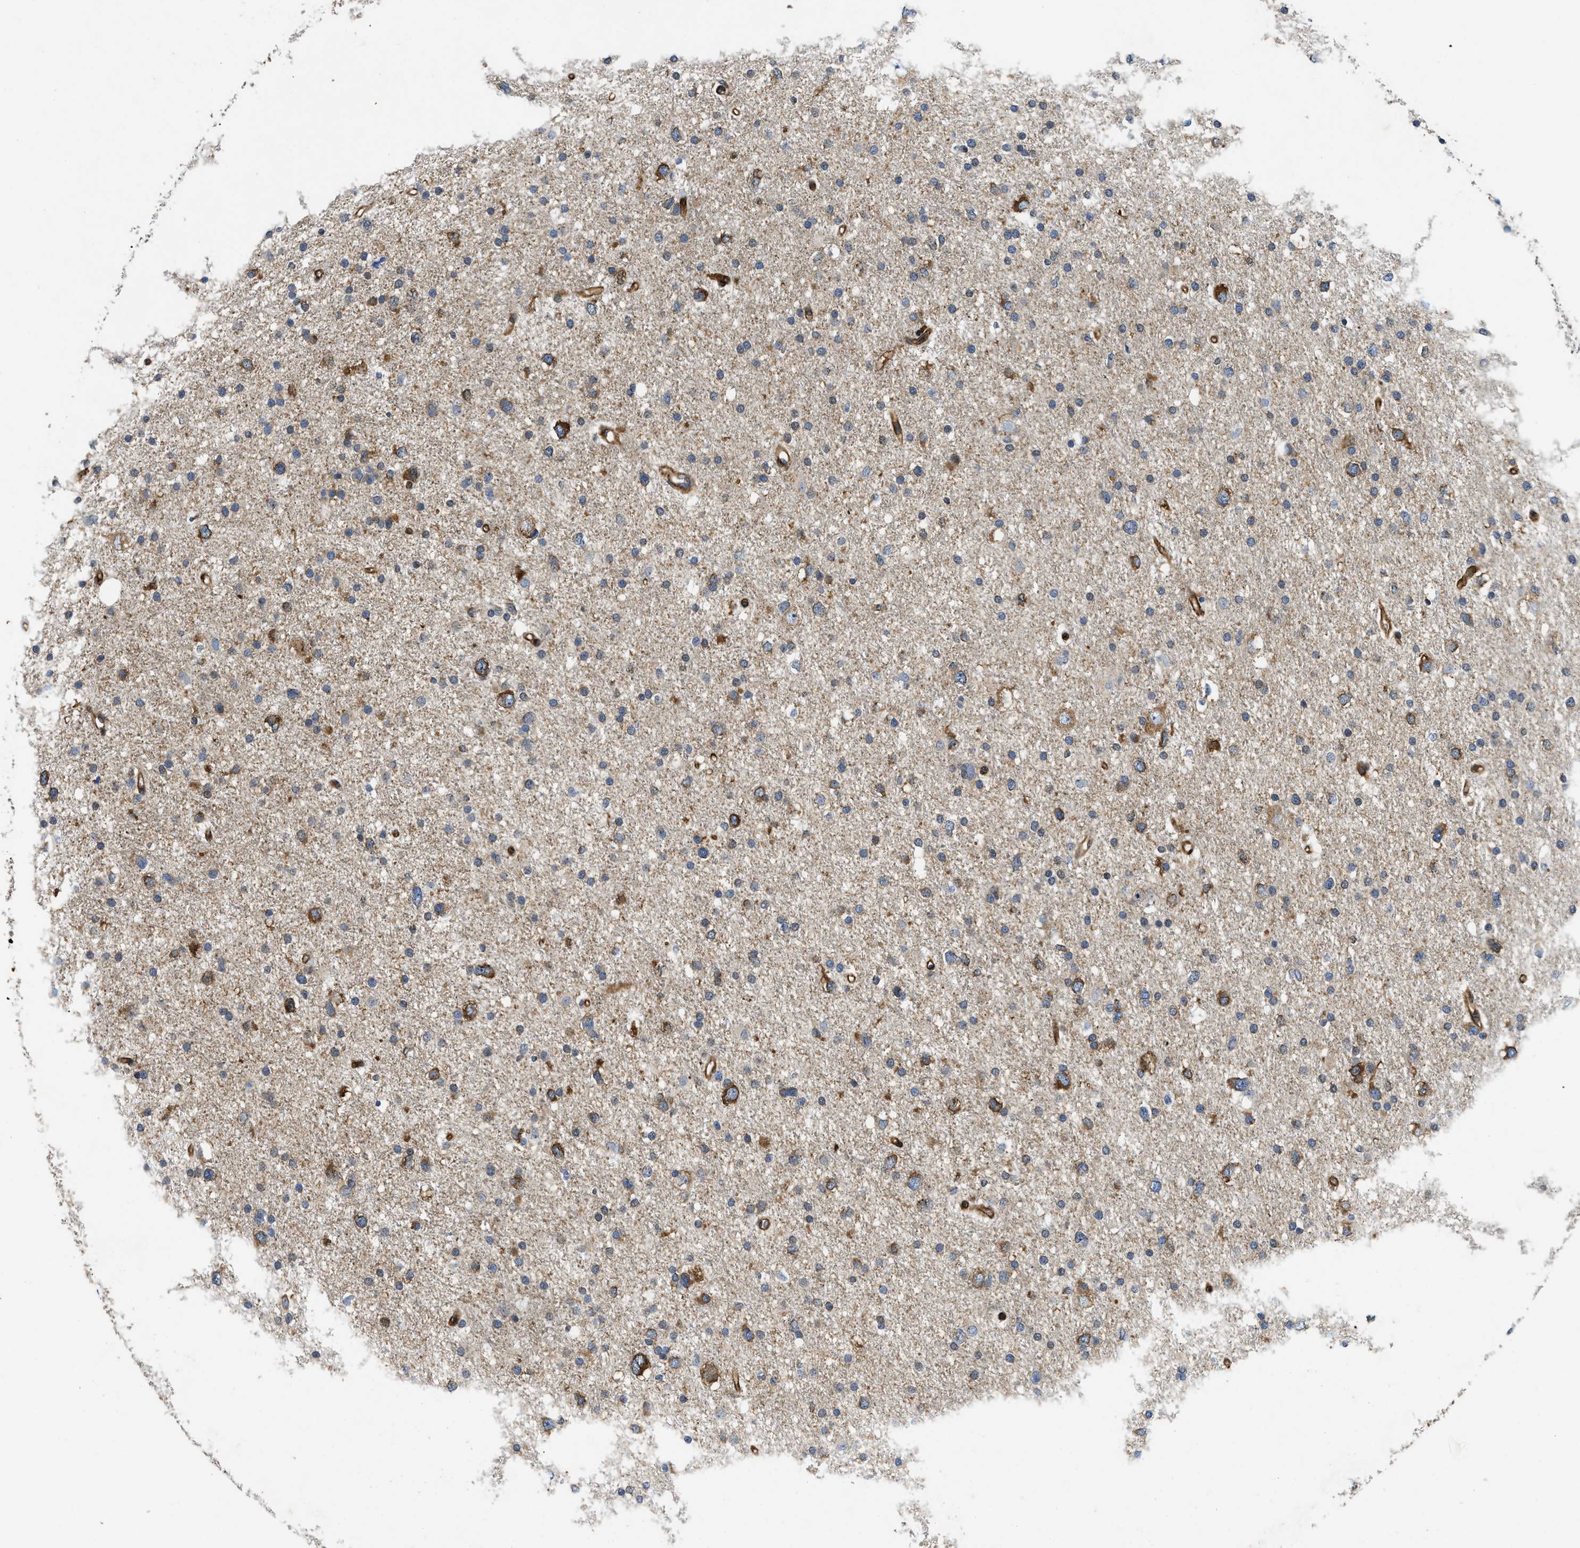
{"staining": {"intensity": "strong", "quantity": "<25%", "location": "cytoplasmic/membranous"}, "tissue": "glioma", "cell_type": "Tumor cells", "image_type": "cancer", "snomed": [{"axis": "morphology", "description": "Glioma, malignant, Low grade"}, {"axis": "topography", "description": "Brain"}], "caption": "Immunohistochemistry (IHC) of human malignant low-grade glioma shows medium levels of strong cytoplasmic/membranous expression in approximately <25% of tumor cells.", "gene": "RAPH1", "patient": {"sex": "female", "age": 37}}